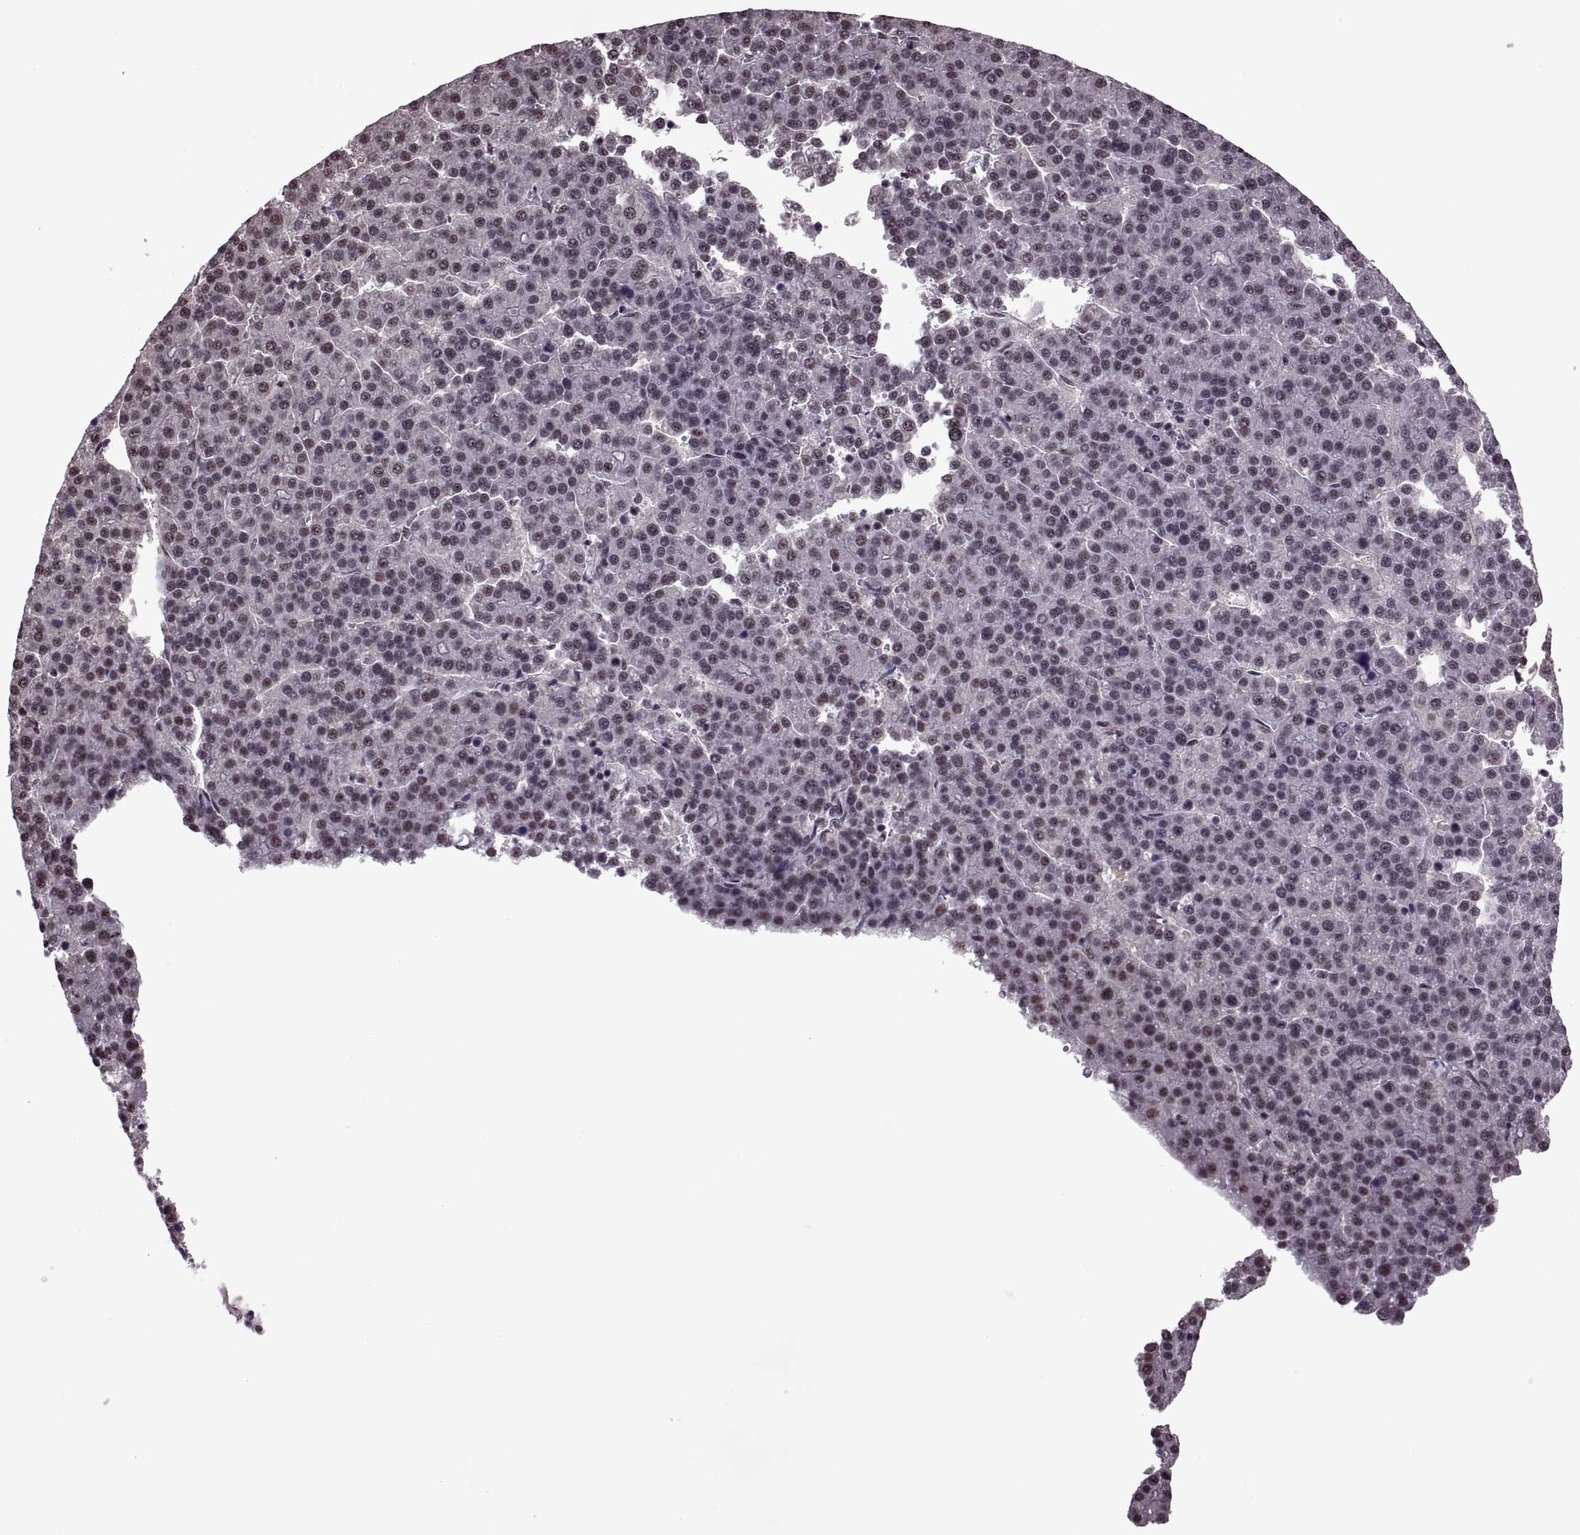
{"staining": {"intensity": "weak", "quantity": "25%-75%", "location": "nuclear"}, "tissue": "liver cancer", "cell_type": "Tumor cells", "image_type": "cancer", "snomed": [{"axis": "morphology", "description": "Carcinoma, Hepatocellular, NOS"}, {"axis": "topography", "description": "Liver"}], "caption": "Protein staining by IHC reveals weak nuclear expression in approximately 25%-75% of tumor cells in hepatocellular carcinoma (liver).", "gene": "MAGEA4", "patient": {"sex": "female", "age": 58}}